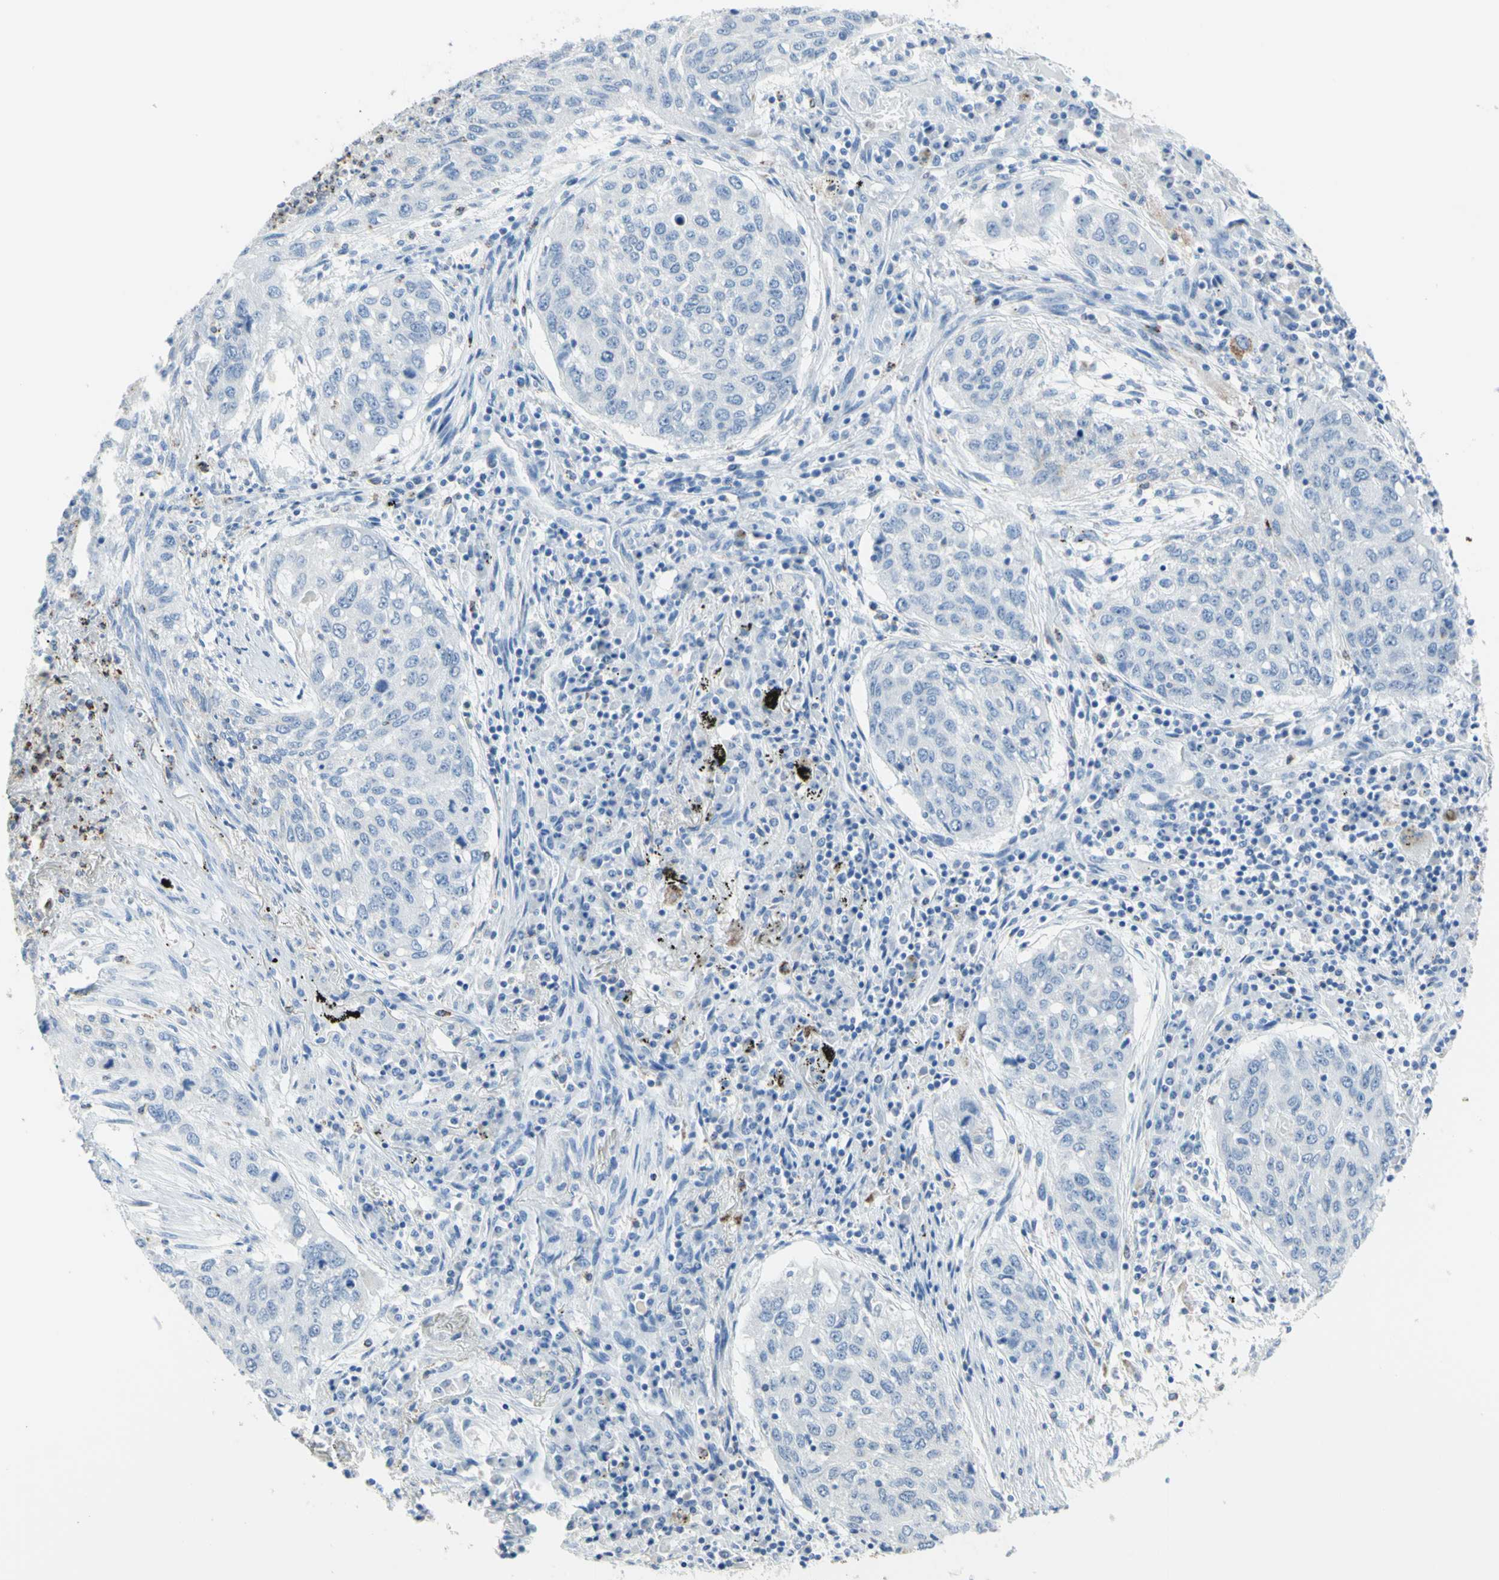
{"staining": {"intensity": "negative", "quantity": "none", "location": "none"}, "tissue": "lung cancer", "cell_type": "Tumor cells", "image_type": "cancer", "snomed": [{"axis": "morphology", "description": "Squamous cell carcinoma, NOS"}, {"axis": "topography", "description": "Lung"}], "caption": "A high-resolution image shows immunohistochemistry staining of lung cancer, which reveals no significant staining in tumor cells.", "gene": "CYSLTR1", "patient": {"sex": "female", "age": 63}}